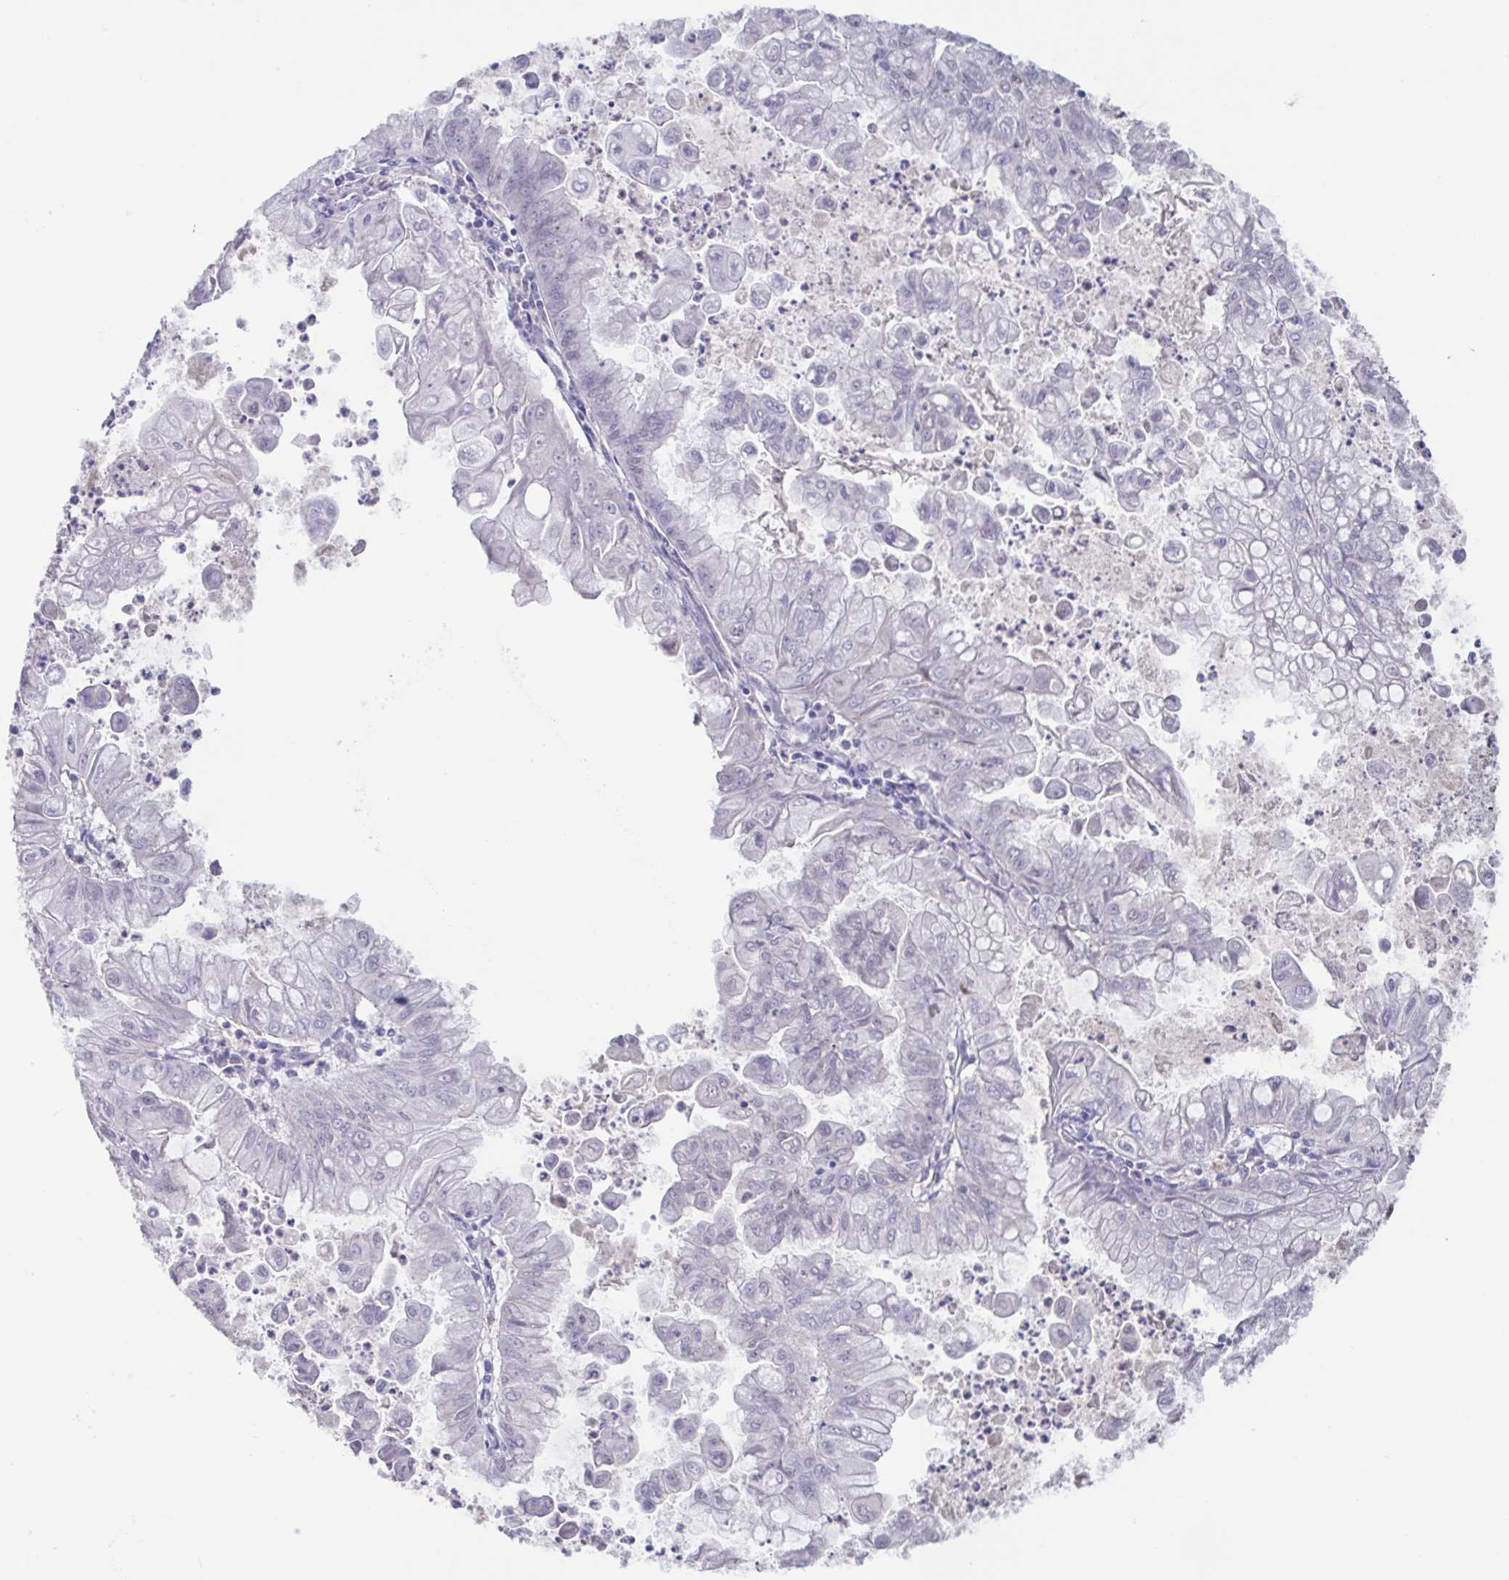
{"staining": {"intensity": "negative", "quantity": "none", "location": "none"}, "tissue": "stomach cancer", "cell_type": "Tumor cells", "image_type": "cancer", "snomed": [{"axis": "morphology", "description": "Adenocarcinoma, NOS"}, {"axis": "topography", "description": "Stomach, upper"}], "caption": "Immunohistochemistry image of adenocarcinoma (stomach) stained for a protein (brown), which demonstrates no expression in tumor cells.", "gene": "ACTRT3", "patient": {"sex": "male", "age": 80}}